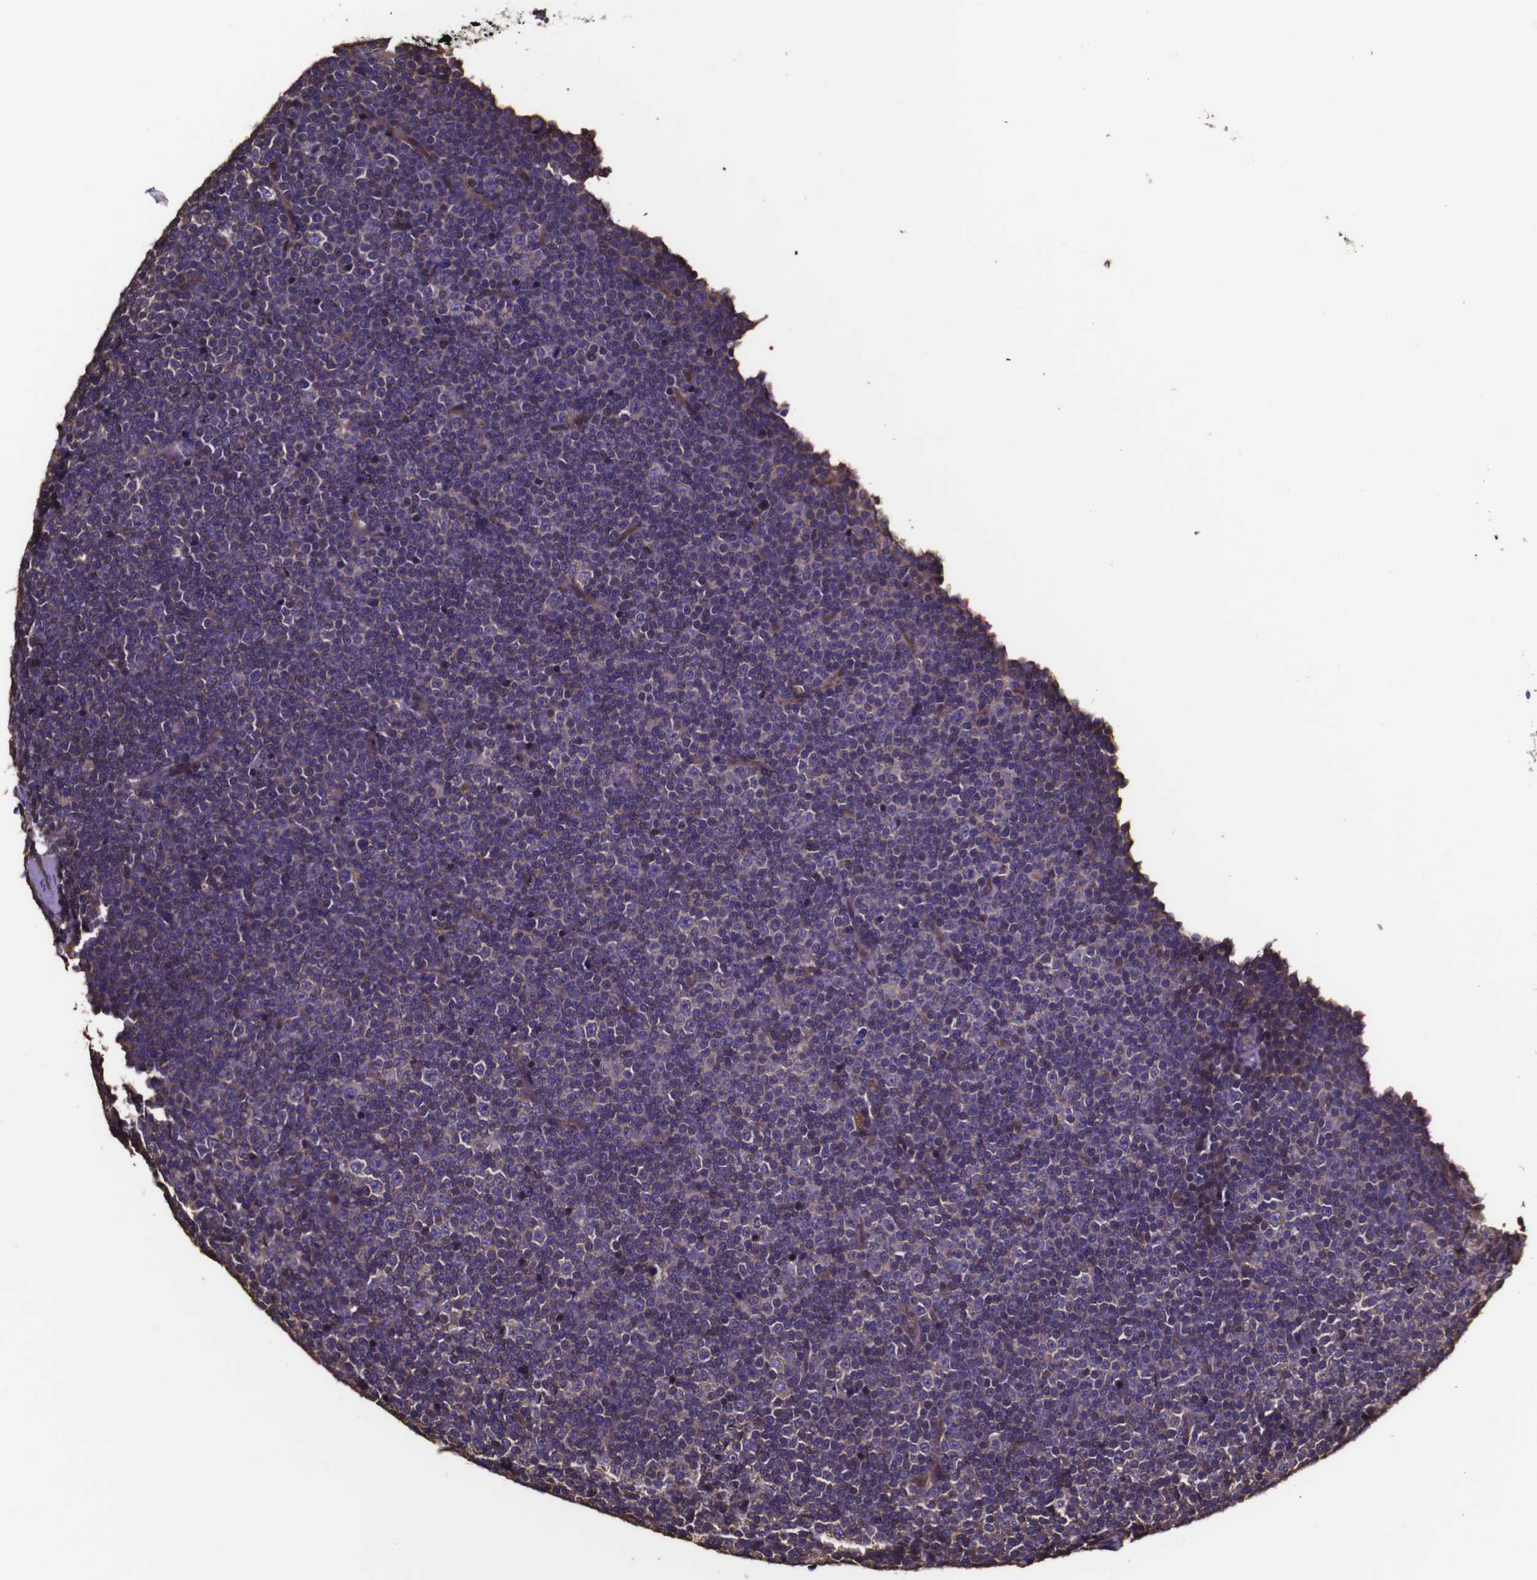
{"staining": {"intensity": "negative", "quantity": "none", "location": "none"}, "tissue": "lymphoma", "cell_type": "Tumor cells", "image_type": "cancer", "snomed": [{"axis": "morphology", "description": "Malignant lymphoma, non-Hodgkin's type, Low grade"}, {"axis": "topography", "description": "Lymph node"}], "caption": "Tumor cells are negative for brown protein staining in malignant lymphoma, non-Hodgkin's type (low-grade).", "gene": "MSN", "patient": {"sex": "female", "age": 67}}